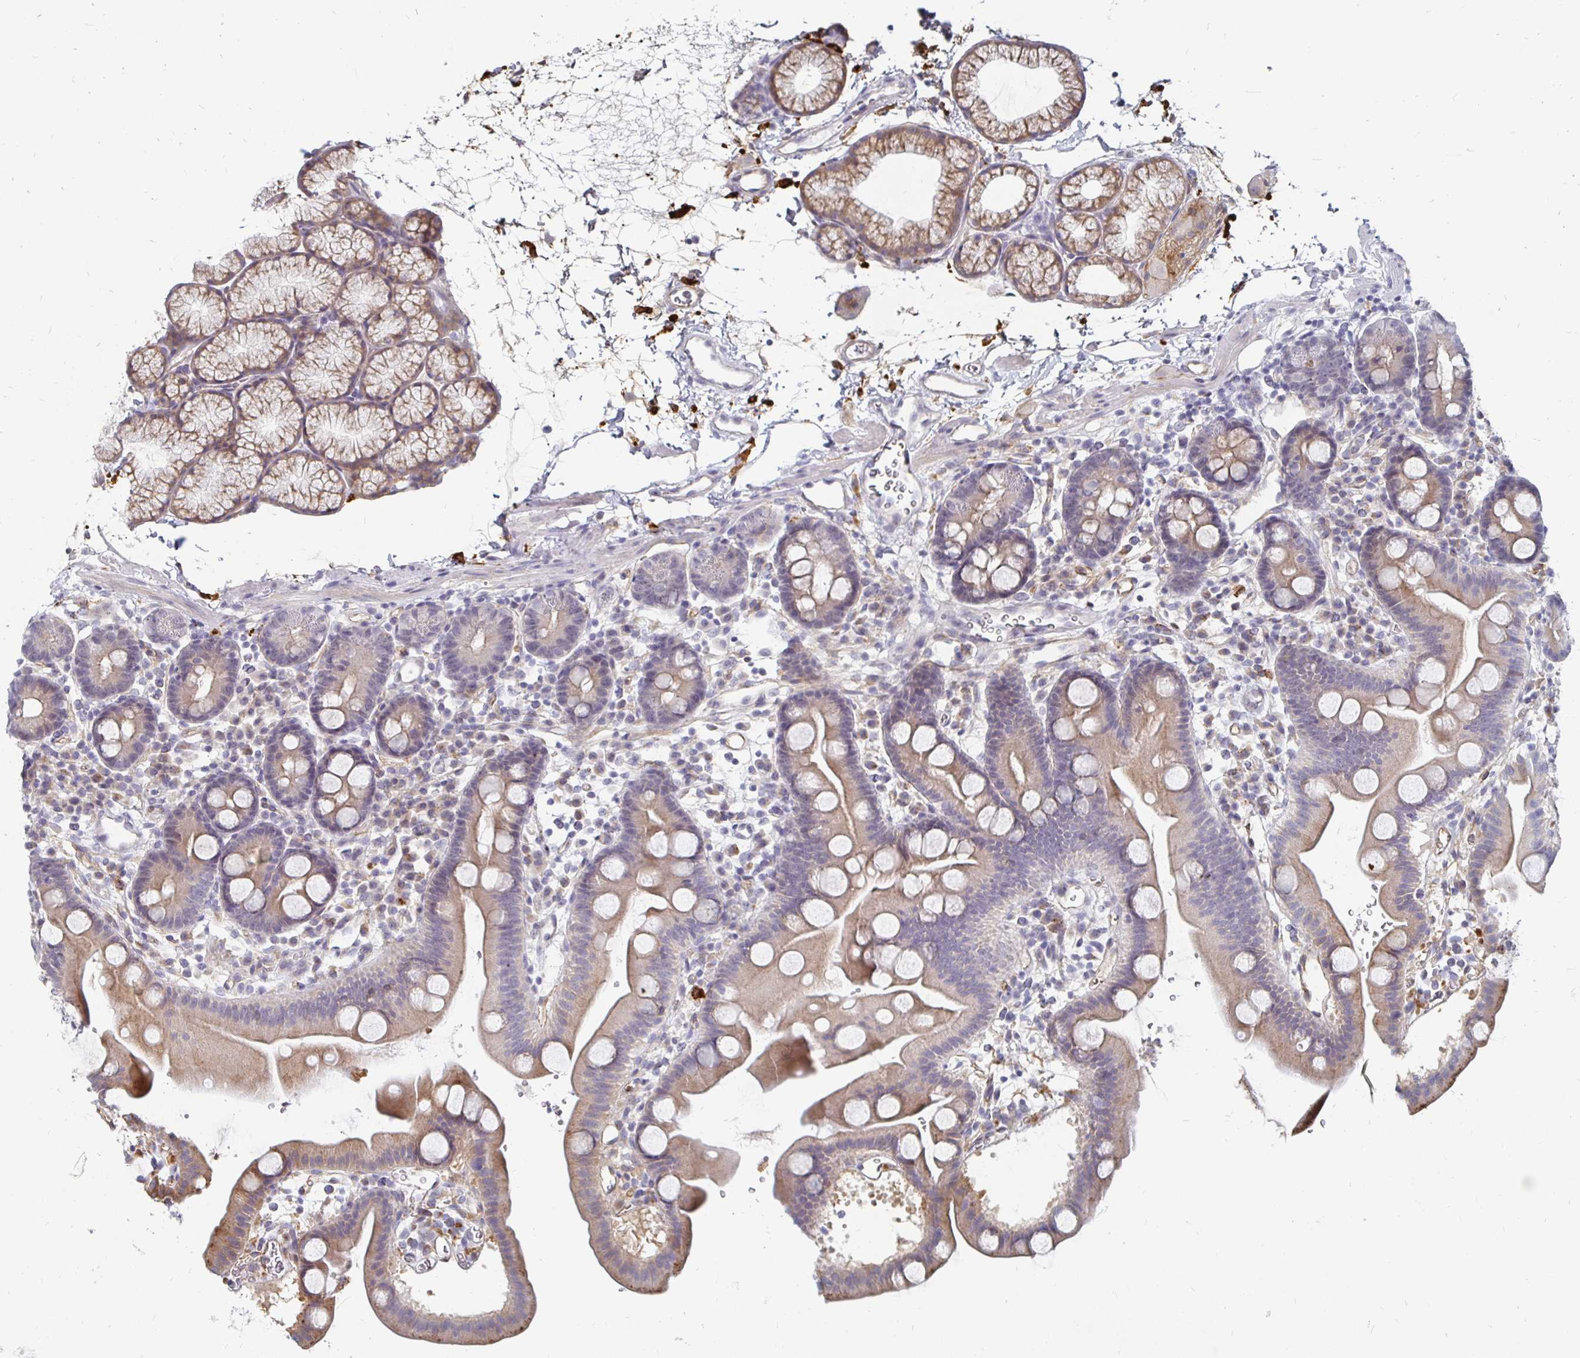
{"staining": {"intensity": "weak", "quantity": "25%-75%", "location": "cytoplasmic/membranous"}, "tissue": "duodenum", "cell_type": "Glandular cells", "image_type": "normal", "snomed": [{"axis": "morphology", "description": "Normal tissue, NOS"}, {"axis": "topography", "description": "Duodenum"}], "caption": "Immunohistochemistry (IHC) of benign human duodenum reveals low levels of weak cytoplasmic/membranous positivity in approximately 25%-75% of glandular cells.", "gene": "CCDC85A", "patient": {"sex": "male", "age": 59}}